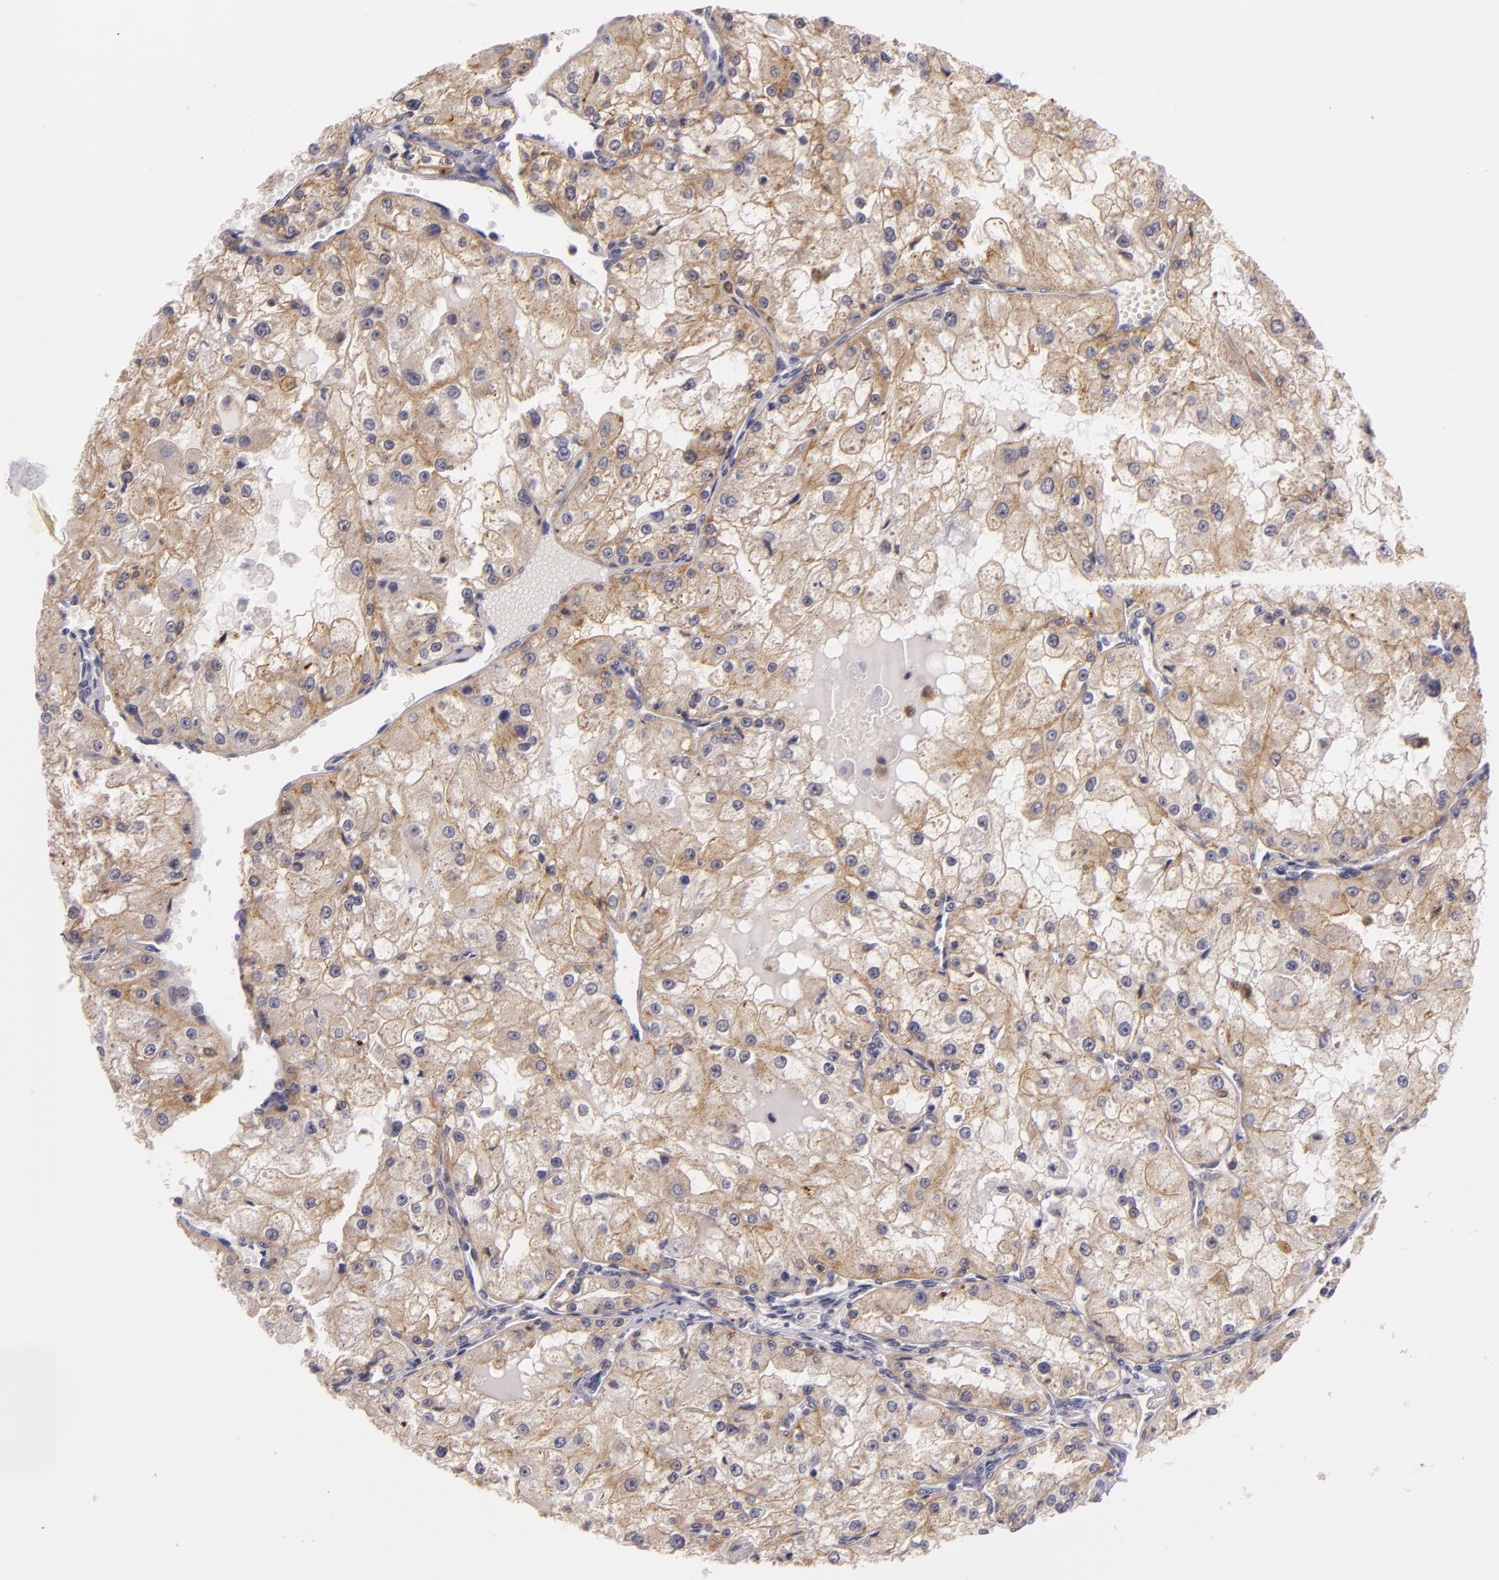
{"staining": {"intensity": "moderate", "quantity": ">75%", "location": "cytoplasmic/membranous"}, "tissue": "renal cancer", "cell_type": "Tumor cells", "image_type": "cancer", "snomed": [{"axis": "morphology", "description": "Adenocarcinoma, NOS"}, {"axis": "topography", "description": "Kidney"}], "caption": "Approximately >75% of tumor cells in renal adenocarcinoma demonstrate moderate cytoplasmic/membranous protein staining as visualized by brown immunohistochemical staining.", "gene": "TOM1", "patient": {"sex": "female", "age": 74}}